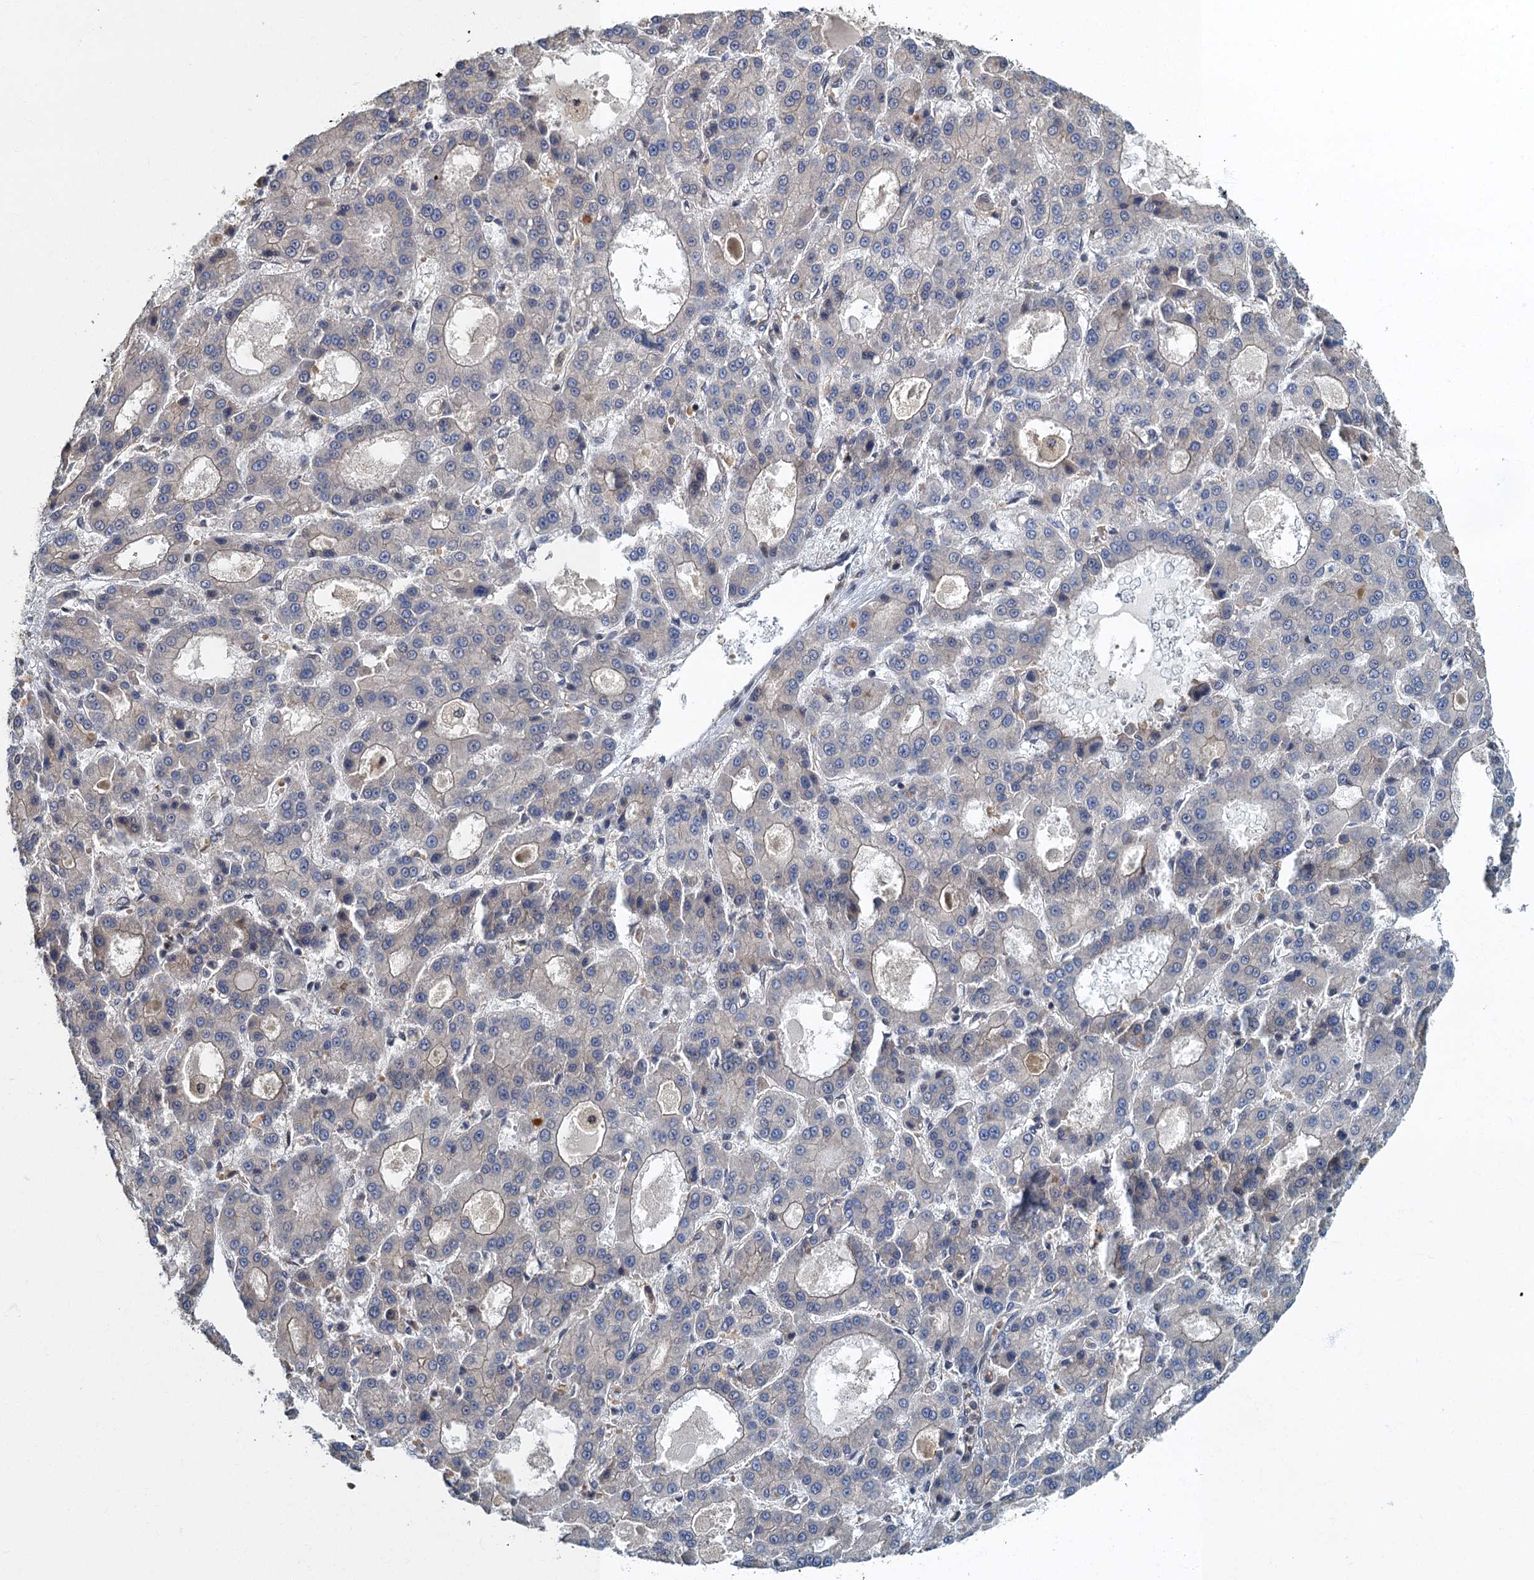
{"staining": {"intensity": "negative", "quantity": "none", "location": "none"}, "tissue": "liver cancer", "cell_type": "Tumor cells", "image_type": "cancer", "snomed": [{"axis": "morphology", "description": "Carcinoma, Hepatocellular, NOS"}, {"axis": "topography", "description": "Liver"}], "caption": "Immunohistochemical staining of liver hepatocellular carcinoma demonstrates no significant positivity in tumor cells.", "gene": "TBCK", "patient": {"sex": "male", "age": 70}}